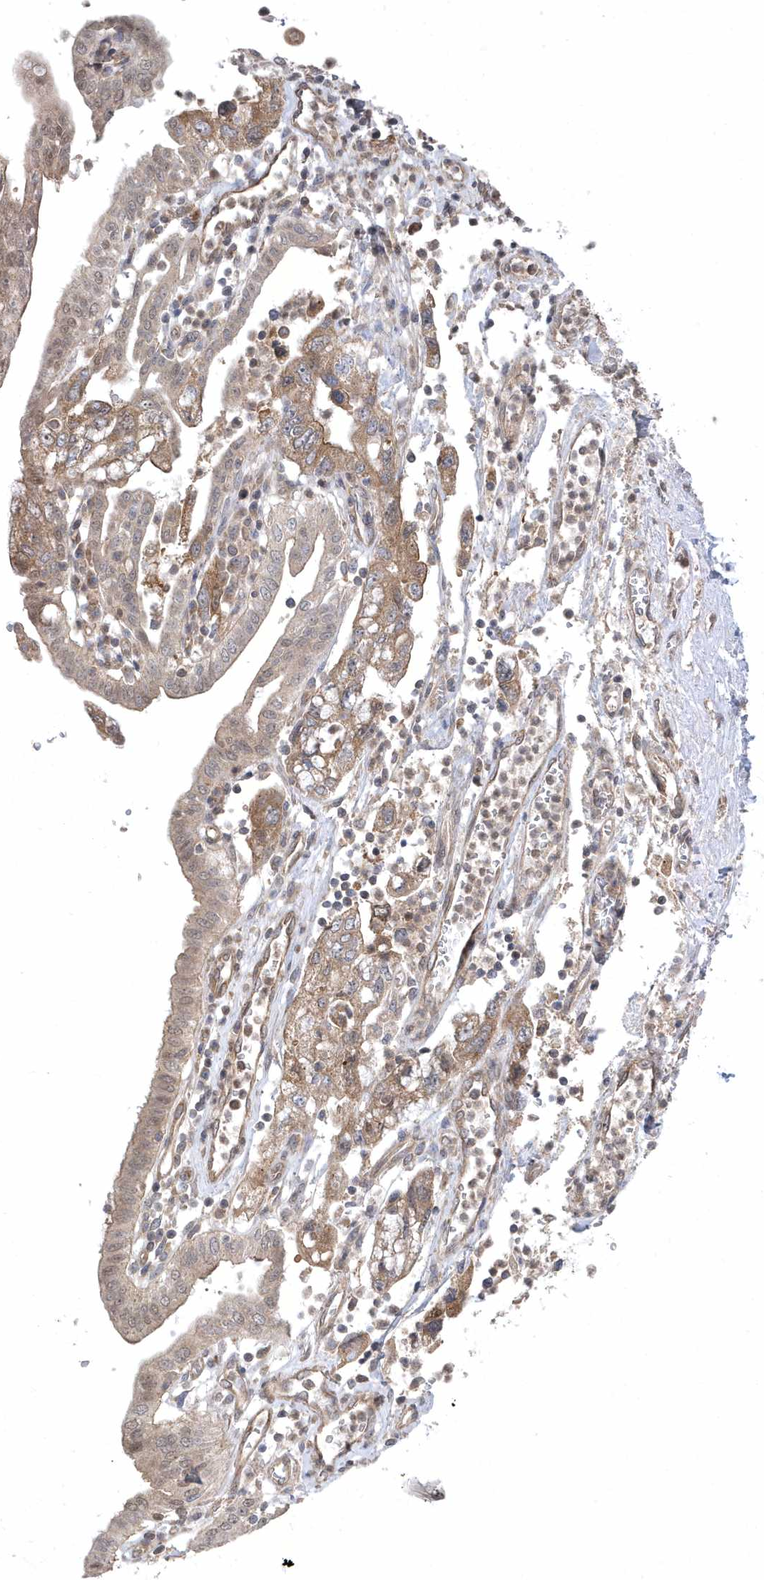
{"staining": {"intensity": "moderate", "quantity": "25%-75%", "location": "cytoplasmic/membranous,nuclear"}, "tissue": "pancreatic cancer", "cell_type": "Tumor cells", "image_type": "cancer", "snomed": [{"axis": "morphology", "description": "Adenocarcinoma, NOS"}, {"axis": "topography", "description": "Pancreas"}], "caption": "Pancreatic cancer stained with a brown dye reveals moderate cytoplasmic/membranous and nuclear positive positivity in about 25%-75% of tumor cells.", "gene": "MXI1", "patient": {"sex": "female", "age": 73}}